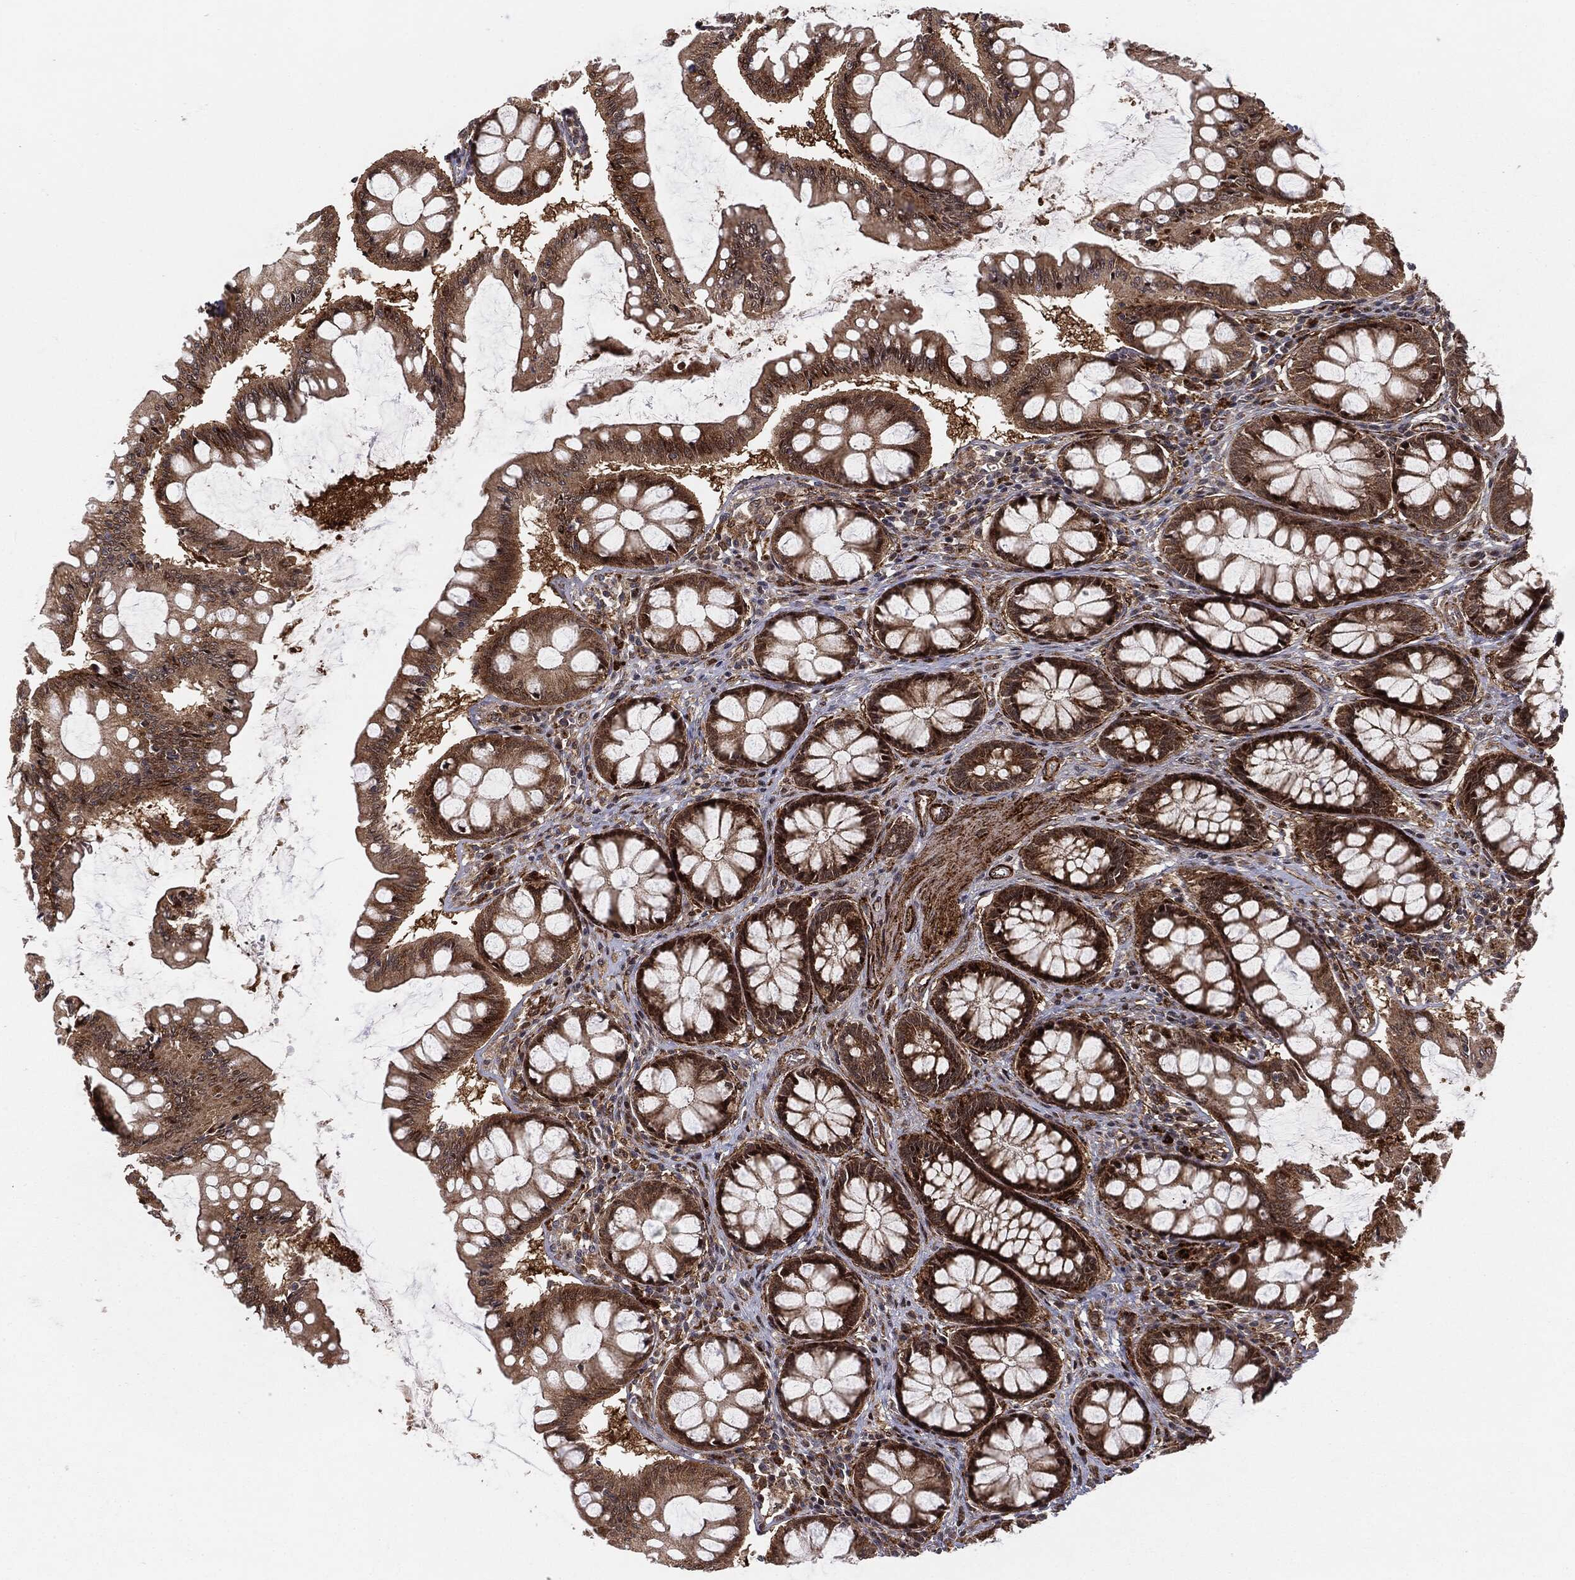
{"staining": {"intensity": "negative", "quantity": "none", "location": "none"}, "tissue": "colon", "cell_type": "Endothelial cells", "image_type": "normal", "snomed": [{"axis": "morphology", "description": "Normal tissue, NOS"}, {"axis": "topography", "description": "Colon"}], "caption": "Immunohistochemistry (IHC) histopathology image of normal colon: colon stained with DAB (3,3'-diaminobenzidine) exhibits no significant protein staining in endothelial cells.", "gene": "PTEN", "patient": {"sex": "female", "age": 65}}